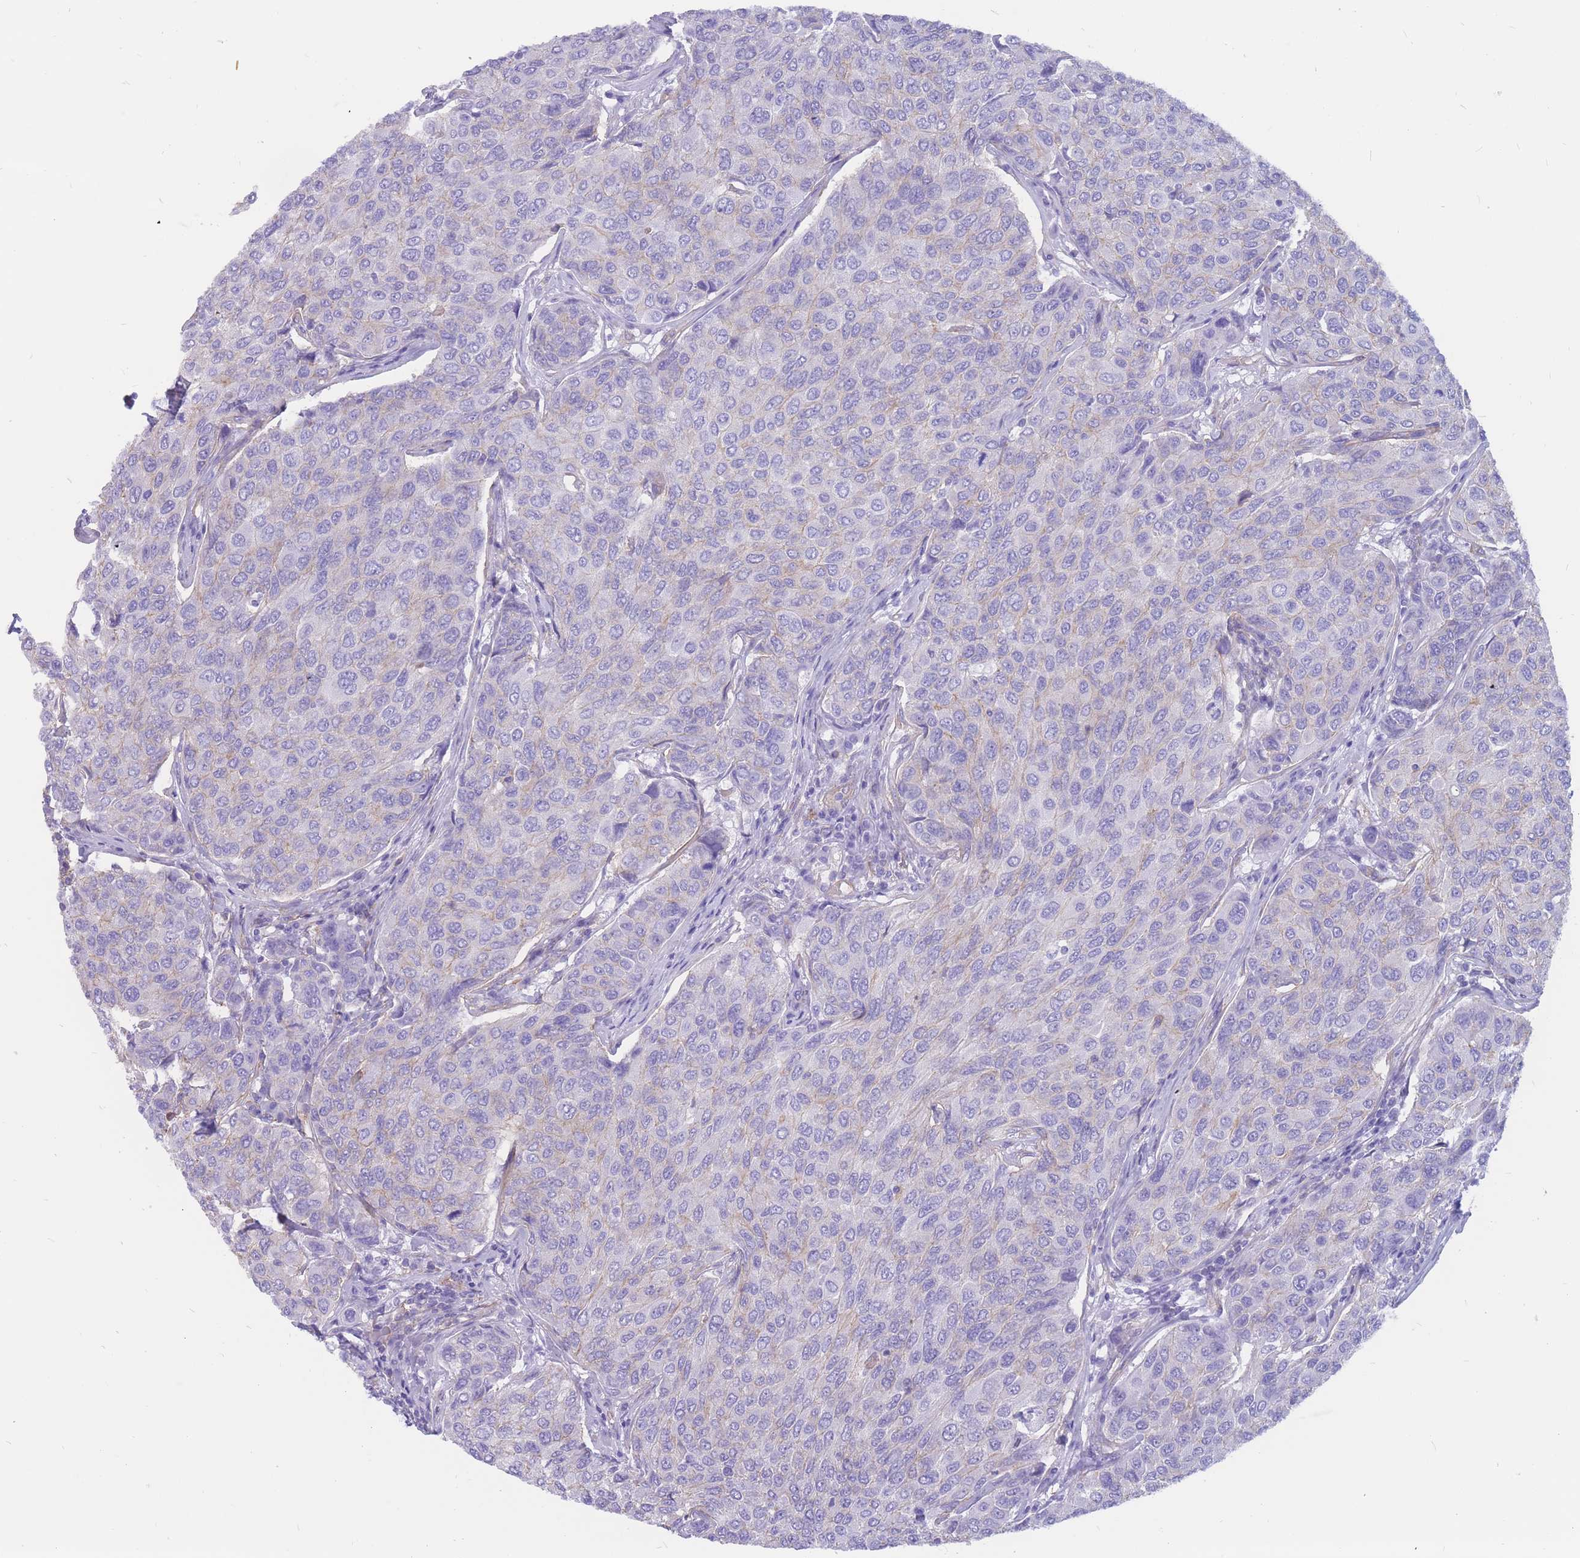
{"staining": {"intensity": "negative", "quantity": "none", "location": "none"}, "tissue": "breast cancer", "cell_type": "Tumor cells", "image_type": "cancer", "snomed": [{"axis": "morphology", "description": "Duct carcinoma"}, {"axis": "topography", "description": "Breast"}], "caption": "Immunohistochemistry (IHC) photomicrograph of neoplastic tissue: human invasive ductal carcinoma (breast) stained with DAB (3,3'-diaminobenzidine) displays no significant protein positivity in tumor cells. The staining is performed using DAB brown chromogen with nuclei counter-stained in using hematoxylin.", "gene": "ADD2", "patient": {"sex": "female", "age": 55}}